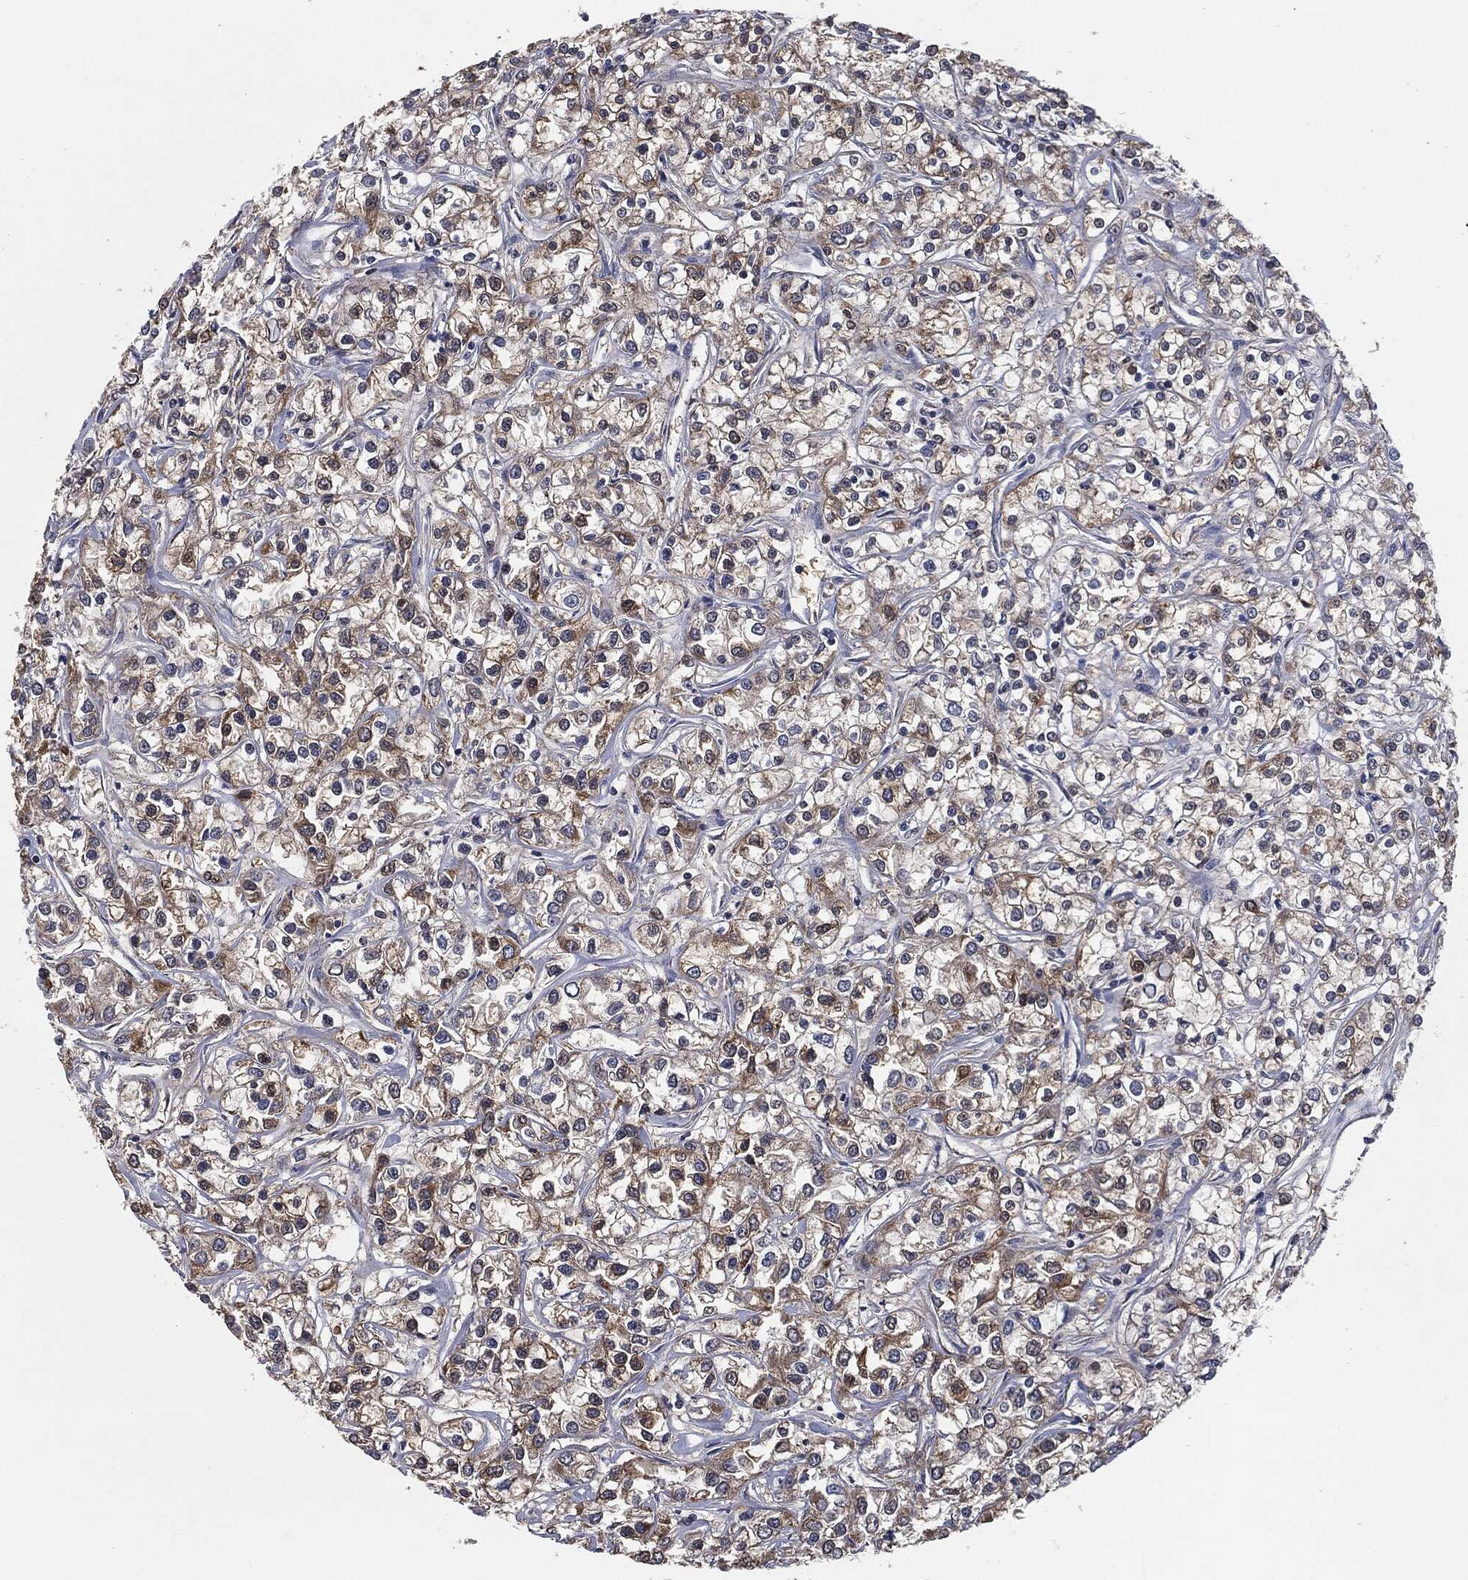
{"staining": {"intensity": "moderate", "quantity": "<25%", "location": "cytoplasmic/membranous"}, "tissue": "renal cancer", "cell_type": "Tumor cells", "image_type": "cancer", "snomed": [{"axis": "morphology", "description": "Adenocarcinoma, NOS"}, {"axis": "topography", "description": "Kidney"}], "caption": "Renal cancer (adenocarcinoma) was stained to show a protein in brown. There is low levels of moderate cytoplasmic/membranous positivity in about <25% of tumor cells. The protein is shown in brown color, while the nuclei are stained blue.", "gene": "PRDX4", "patient": {"sex": "female", "age": 59}}